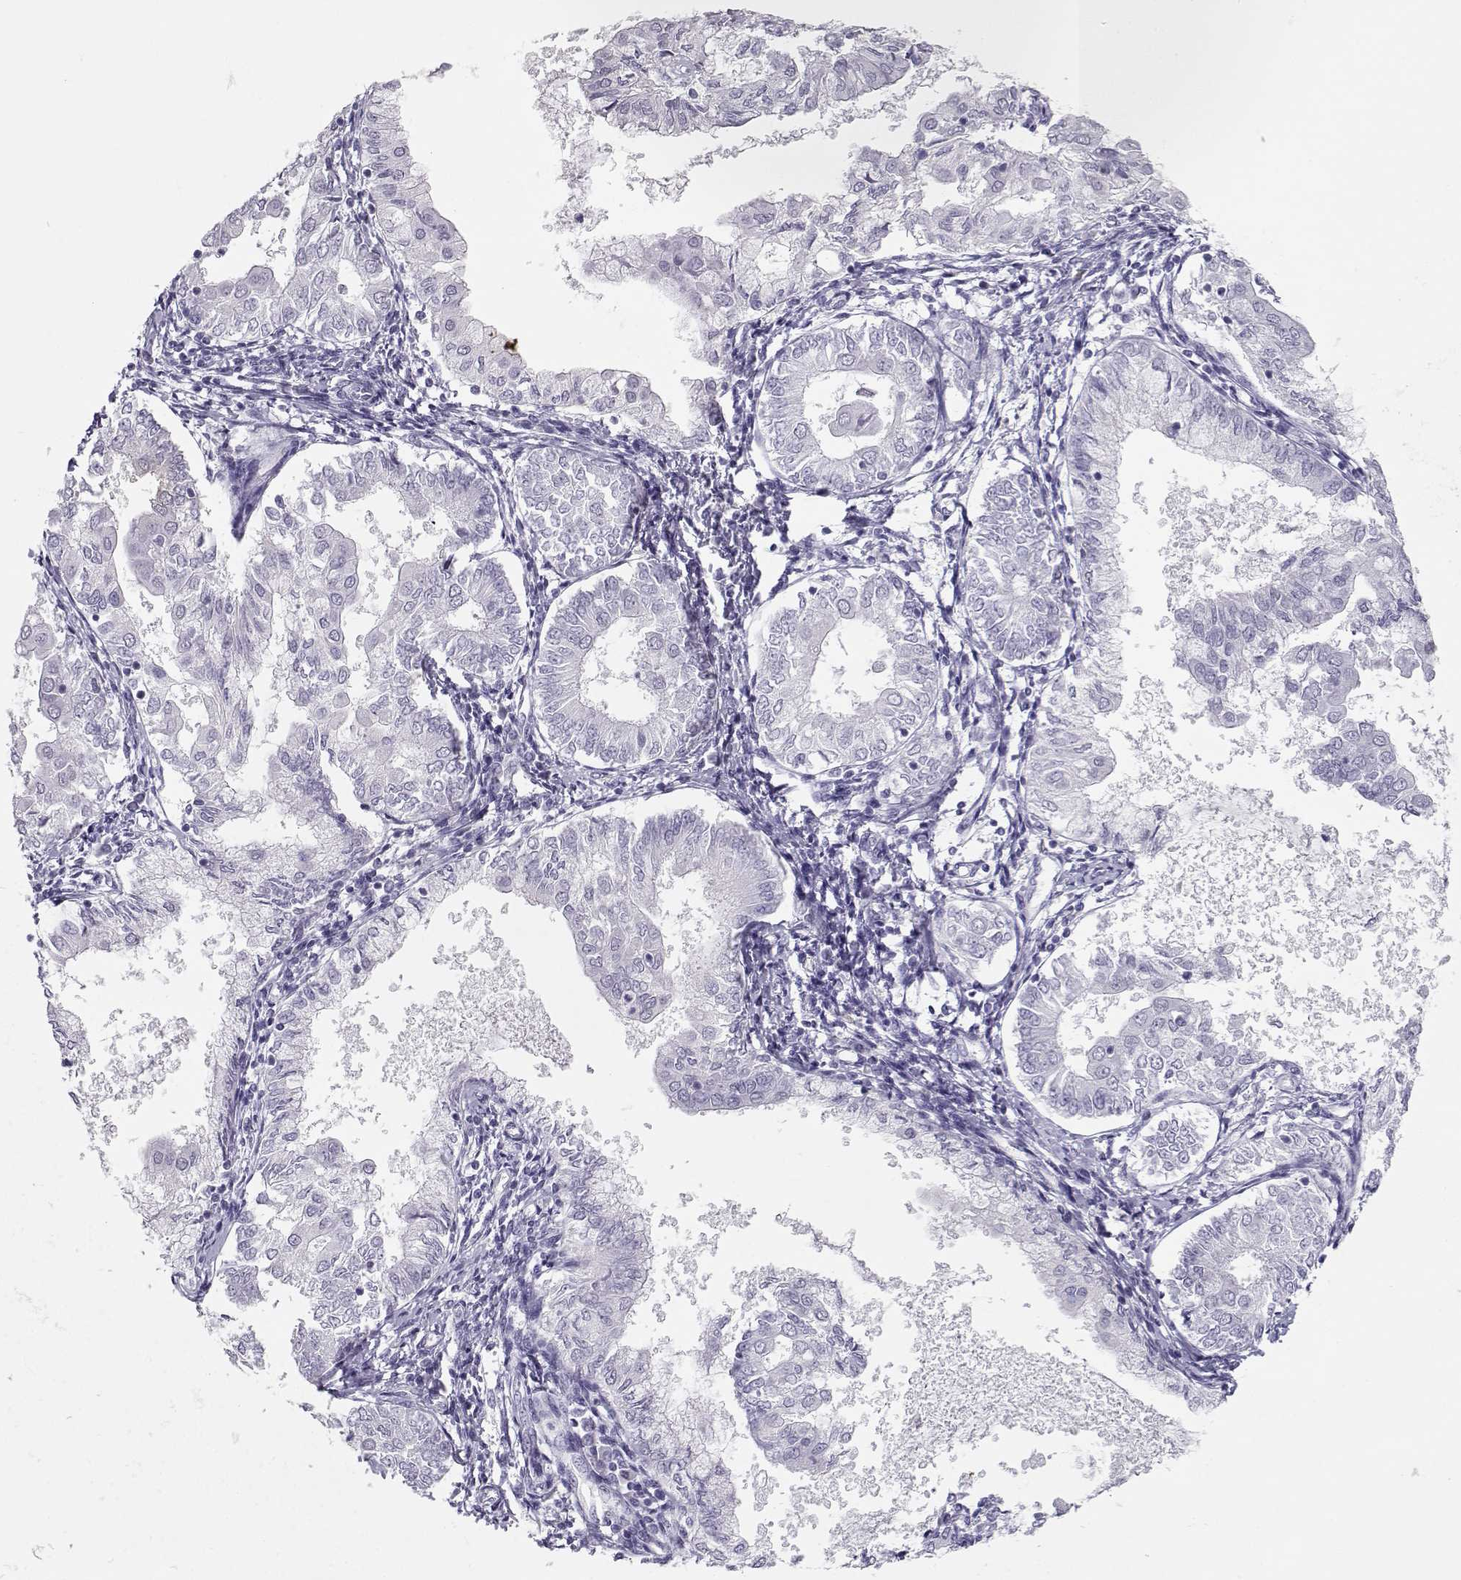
{"staining": {"intensity": "negative", "quantity": "none", "location": "none"}, "tissue": "endometrial cancer", "cell_type": "Tumor cells", "image_type": "cancer", "snomed": [{"axis": "morphology", "description": "Adenocarcinoma, NOS"}, {"axis": "topography", "description": "Endometrium"}], "caption": "Immunohistochemistry of human endometrial cancer reveals no expression in tumor cells.", "gene": "NUTM1", "patient": {"sex": "female", "age": 68}}